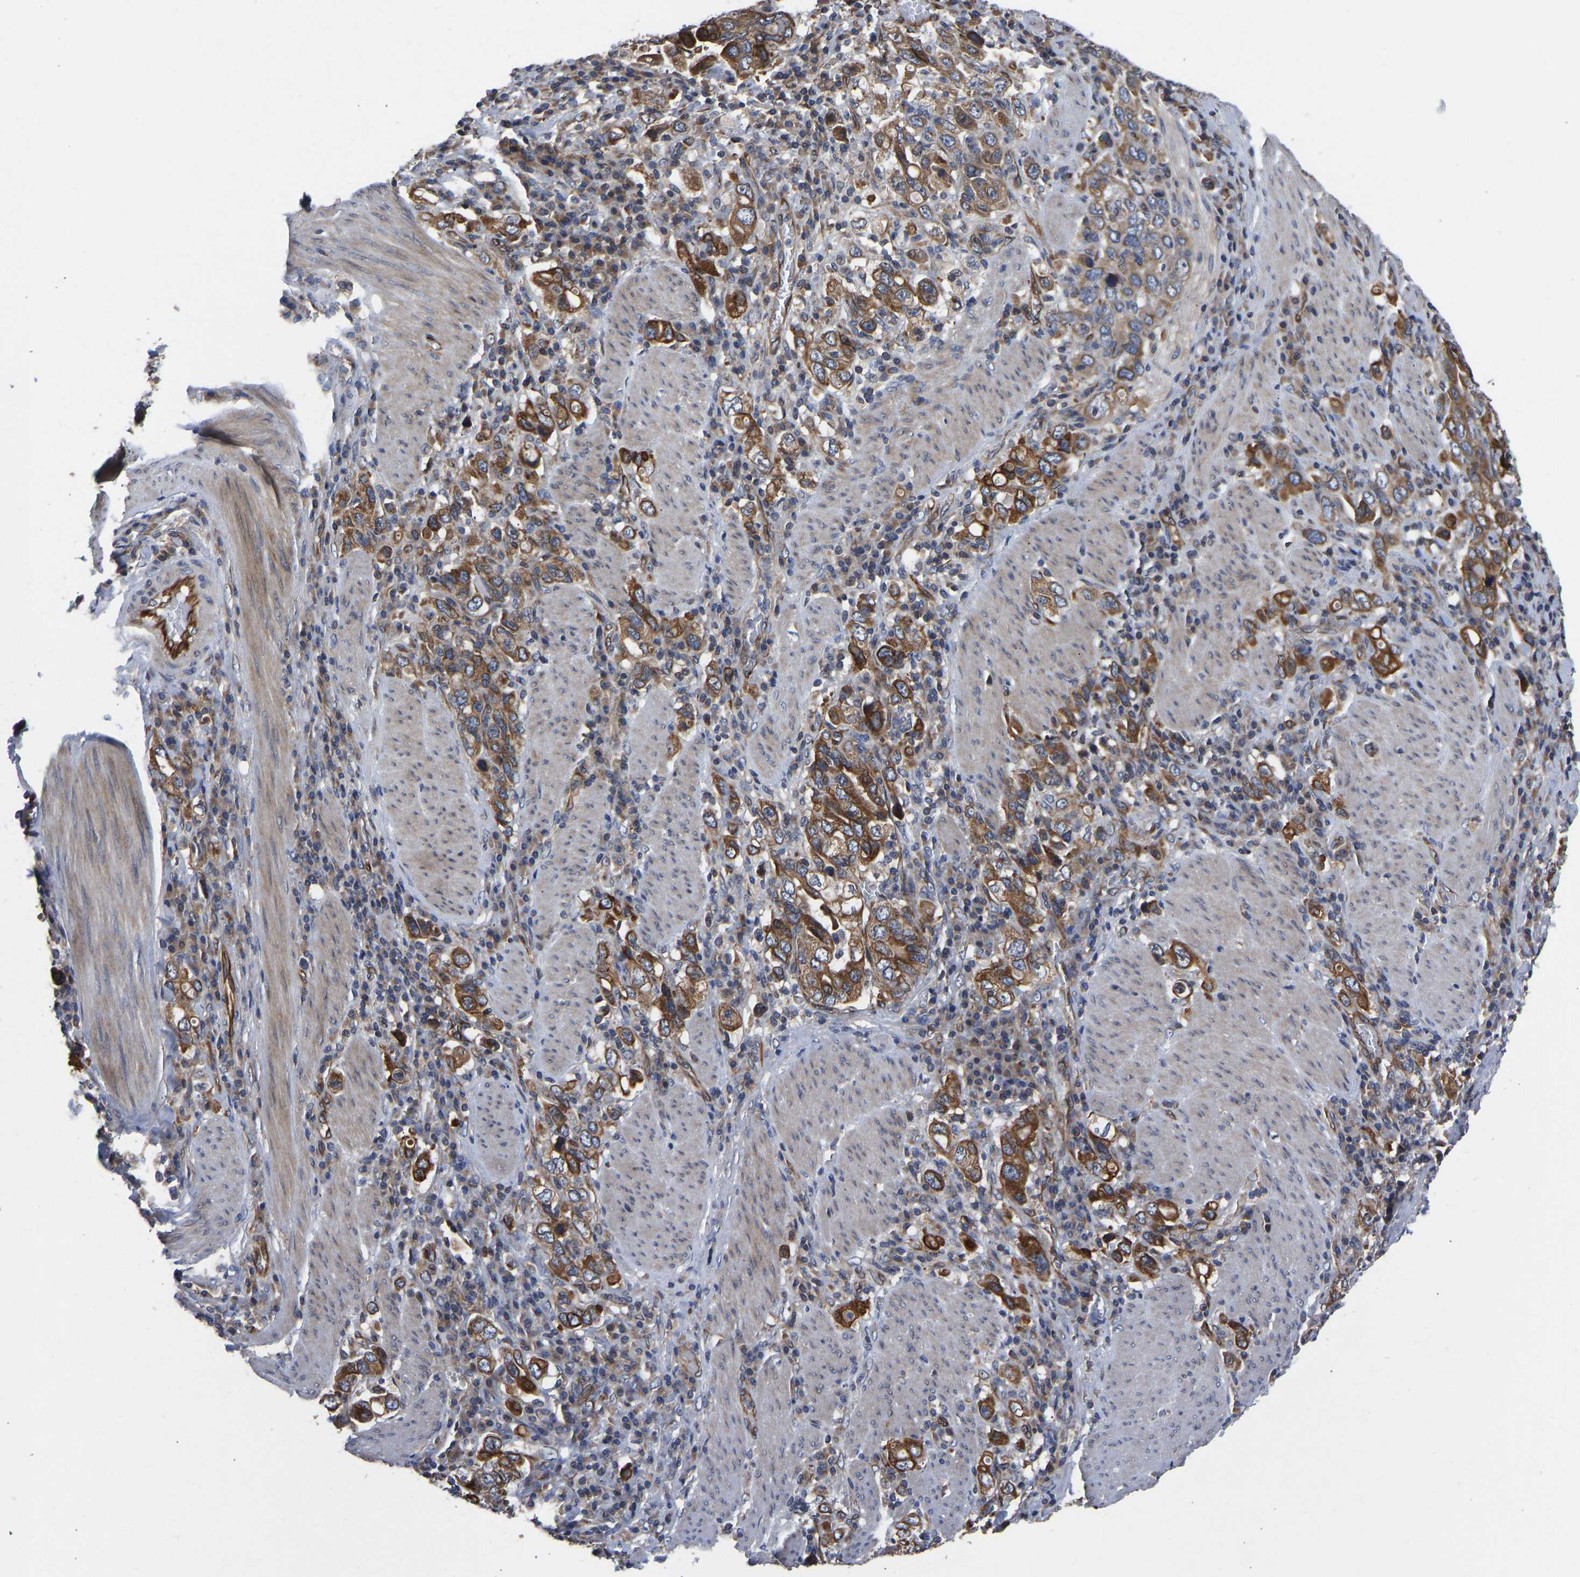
{"staining": {"intensity": "strong", "quantity": ">75%", "location": "cytoplasmic/membranous"}, "tissue": "stomach cancer", "cell_type": "Tumor cells", "image_type": "cancer", "snomed": [{"axis": "morphology", "description": "Adenocarcinoma, NOS"}, {"axis": "topography", "description": "Stomach, upper"}], "caption": "A histopathology image showing strong cytoplasmic/membranous positivity in approximately >75% of tumor cells in stomach cancer, as visualized by brown immunohistochemical staining.", "gene": "FRRS1", "patient": {"sex": "male", "age": 62}}